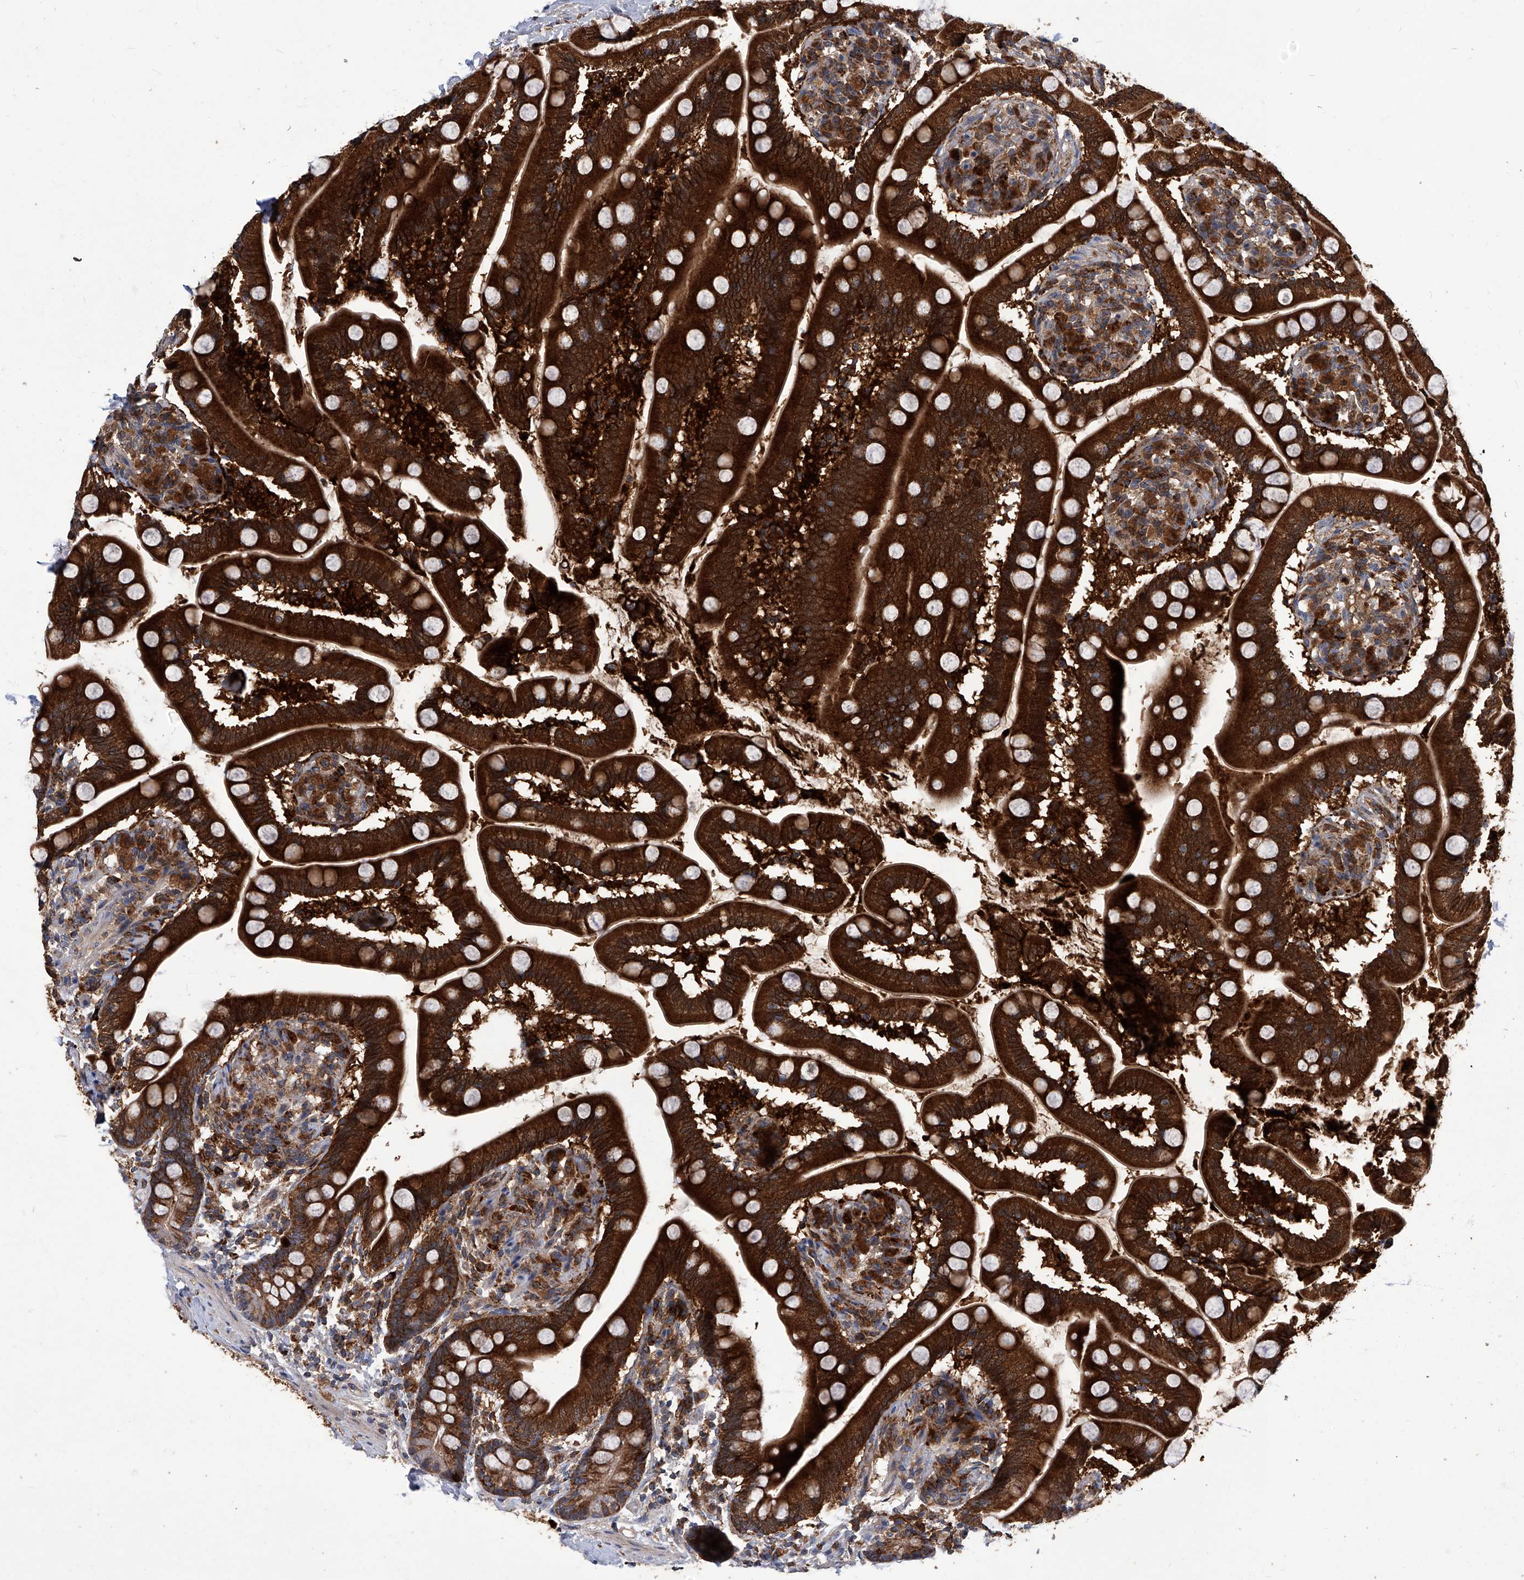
{"staining": {"intensity": "strong", "quantity": ">75%", "location": "cytoplasmic/membranous"}, "tissue": "small intestine", "cell_type": "Glandular cells", "image_type": "normal", "snomed": [{"axis": "morphology", "description": "Normal tissue, NOS"}, {"axis": "topography", "description": "Small intestine"}], "caption": "Benign small intestine was stained to show a protein in brown. There is high levels of strong cytoplasmic/membranous expression in about >75% of glandular cells. (brown staining indicates protein expression, while blue staining denotes nuclei).", "gene": "TNFRSF13B", "patient": {"sex": "female", "age": 64}}